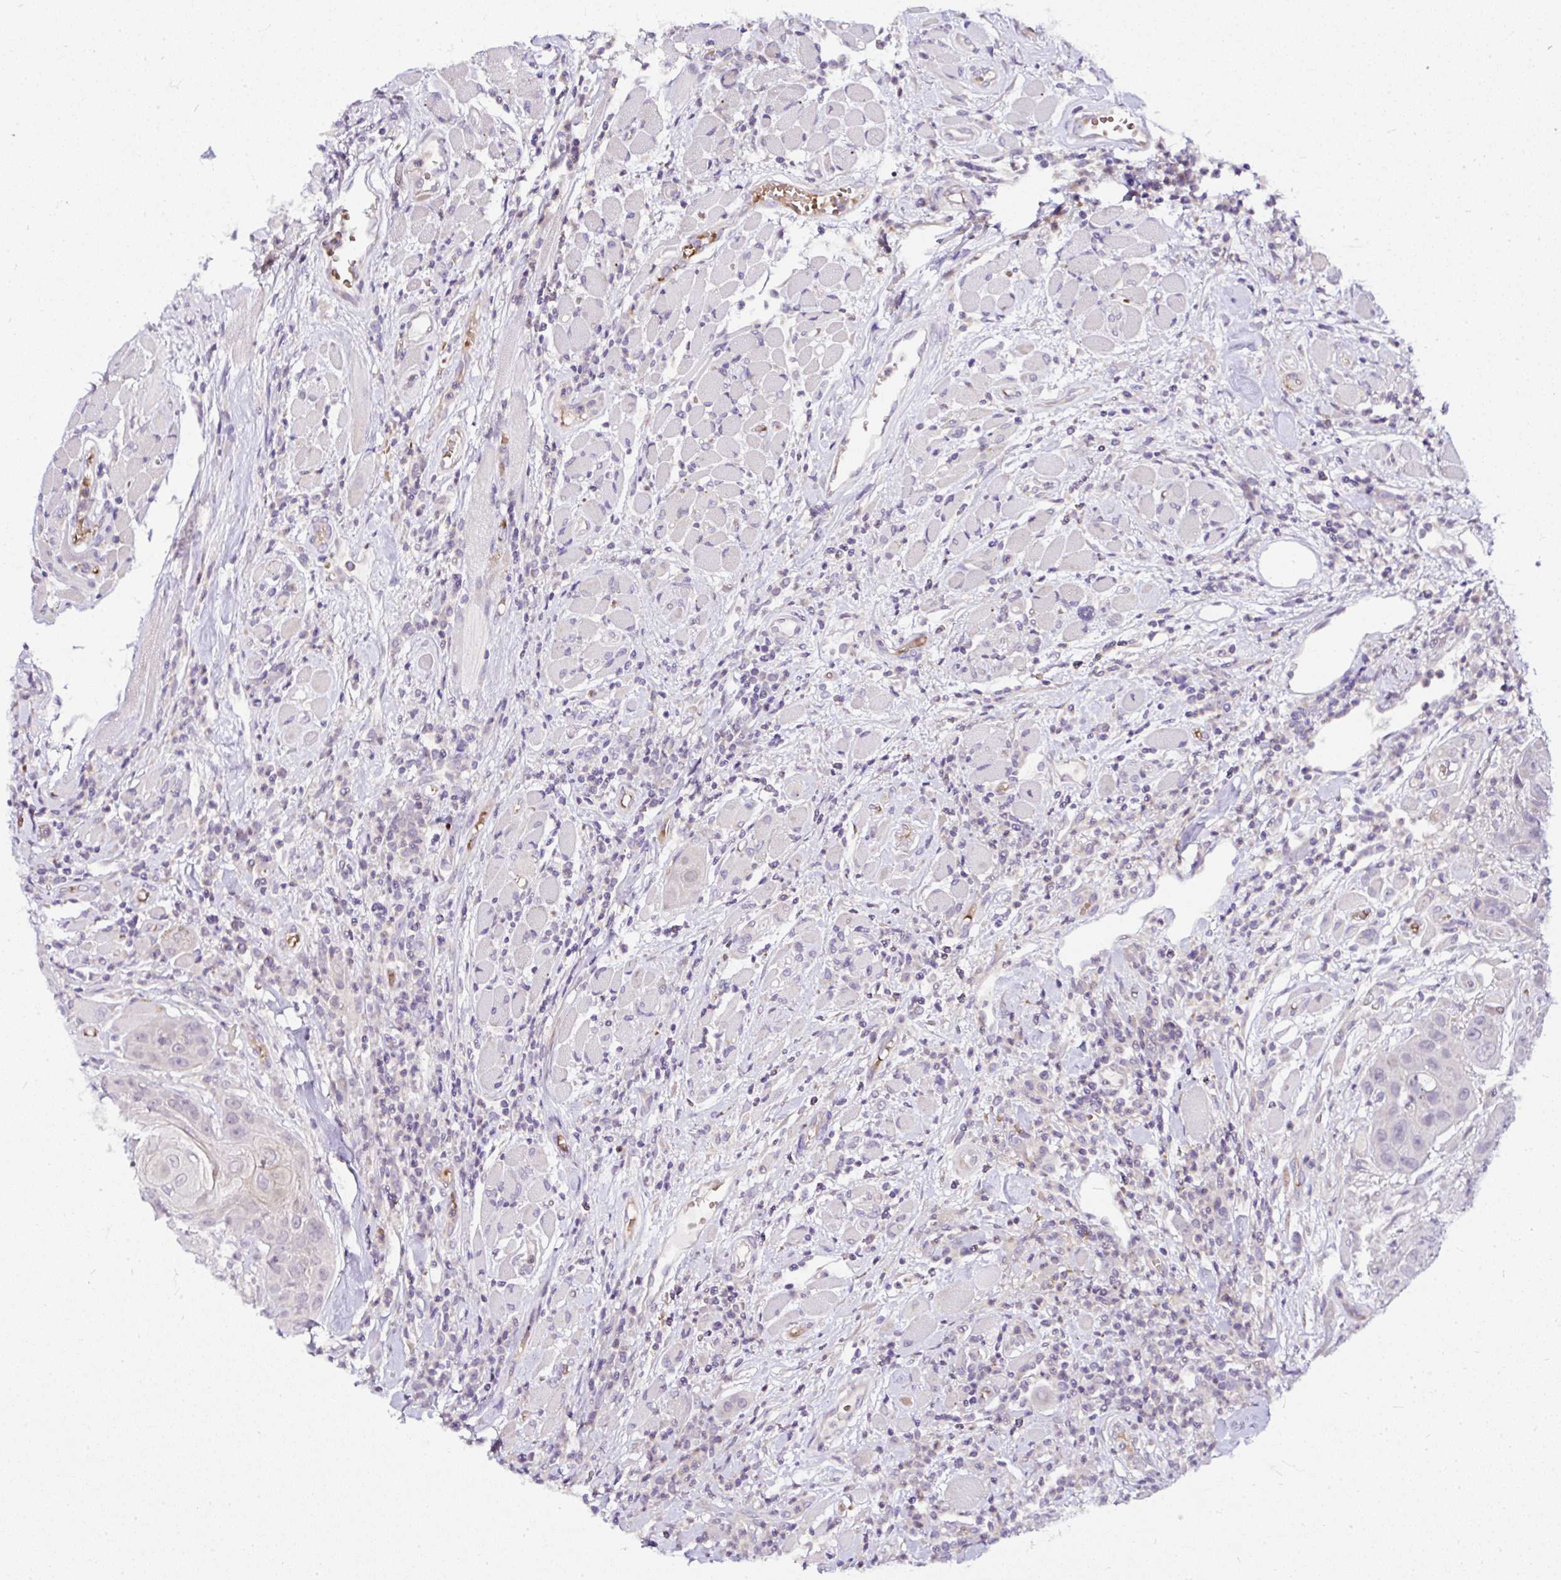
{"staining": {"intensity": "negative", "quantity": "none", "location": "none"}, "tissue": "head and neck cancer", "cell_type": "Tumor cells", "image_type": "cancer", "snomed": [{"axis": "morphology", "description": "Squamous cell carcinoma, NOS"}, {"axis": "topography", "description": "Head-Neck"}], "caption": "Head and neck squamous cell carcinoma was stained to show a protein in brown. There is no significant positivity in tumor cells.", "gene": "DEPDC5", "patient": {"sex": "female", "age": 59}}